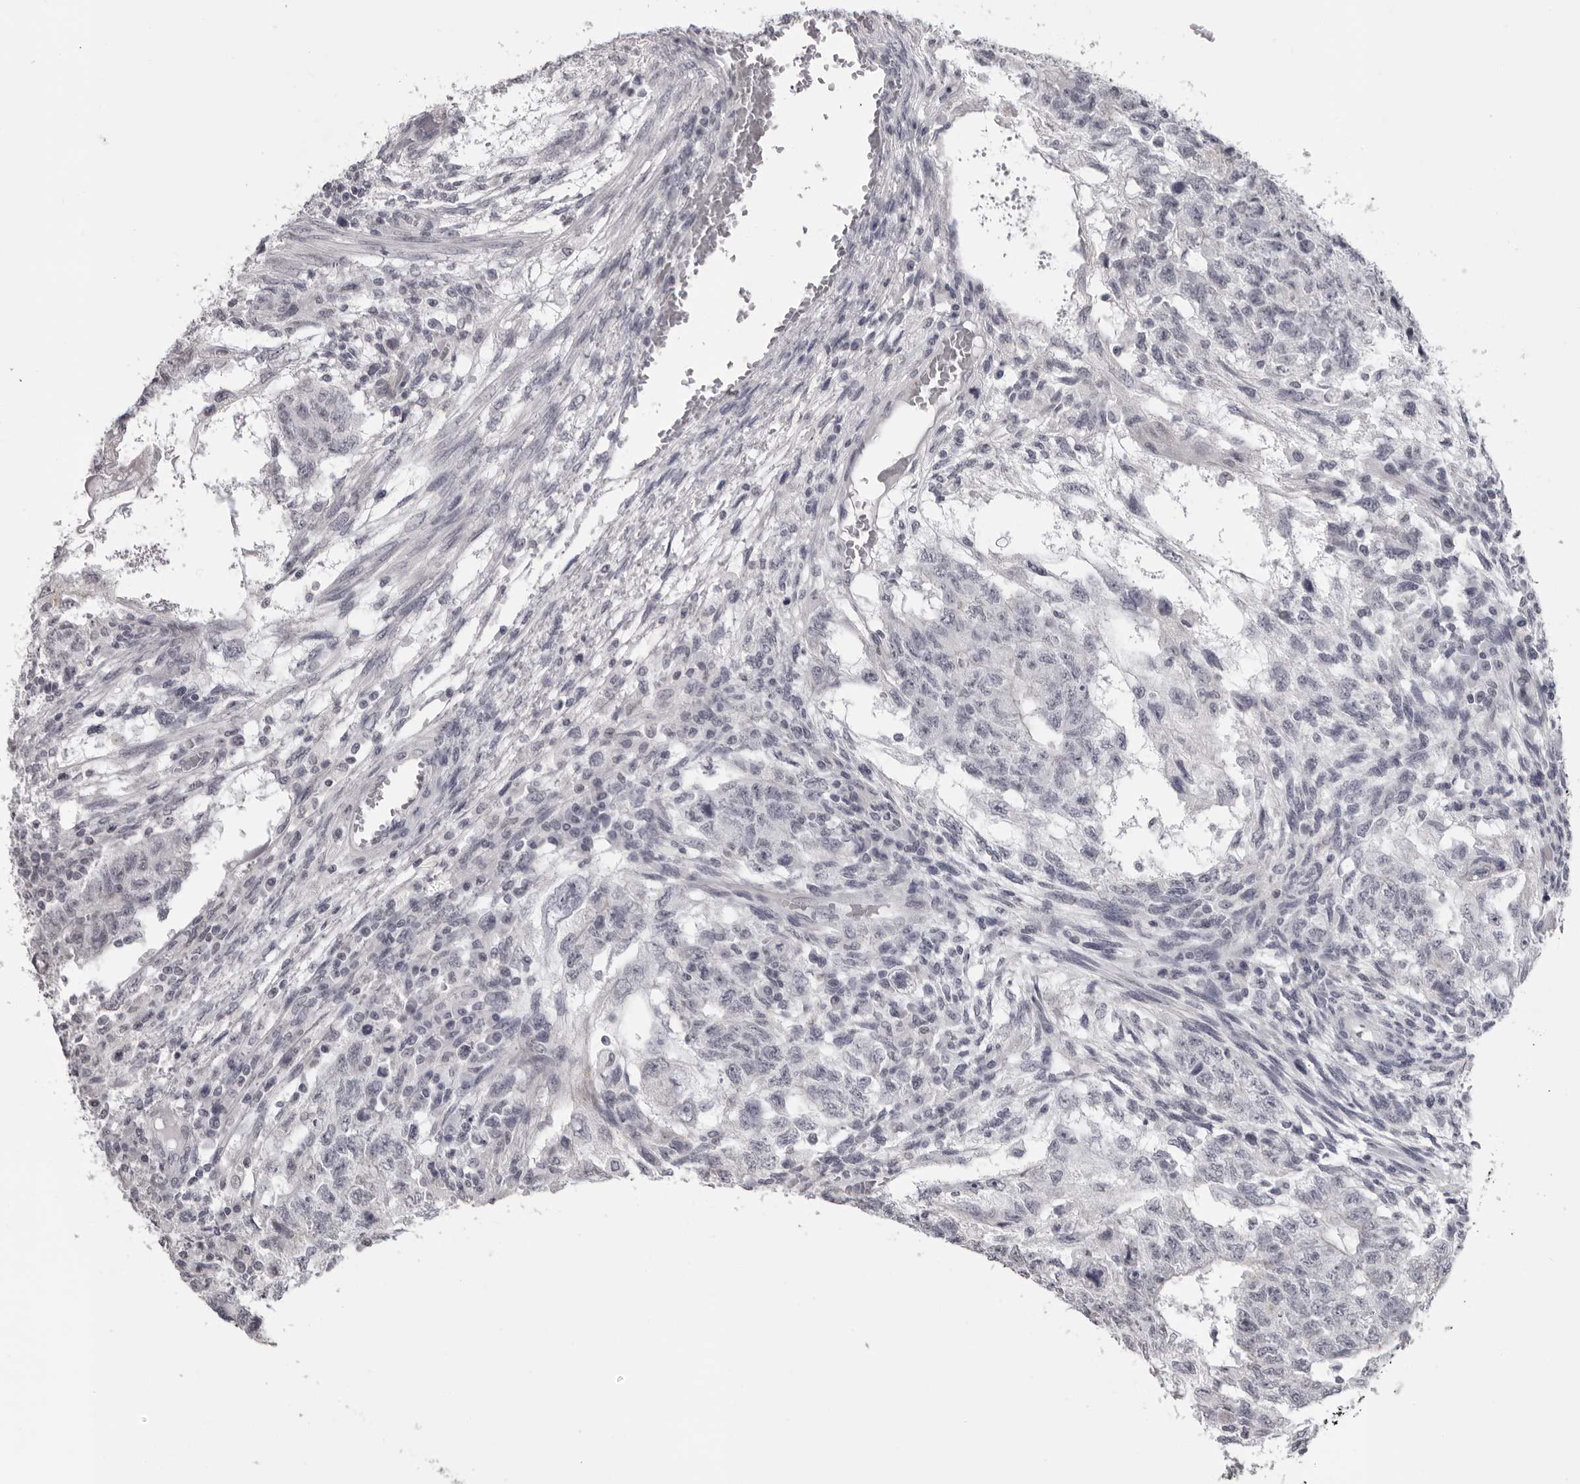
{"staining": {"intensity": "negative", "quantity": "none", "location": "none"}, "tissue": "testis cancer", "cell_type": "Tumor cells", "image_type": "cancer", "snomed": [{"axis": "morphology", "description": "Normal tissue, NOS"}, {"axis": "morphology", "description": "Carcinoma, Embryonal, NOS"}, {"axis": "topography", "description": "Testis"}], "caption": "A micrograph of human testis cancer is negative for staining in tumor cells.", "gene": "DNALI1", "patient": {"sex": "male", "age": 36}}